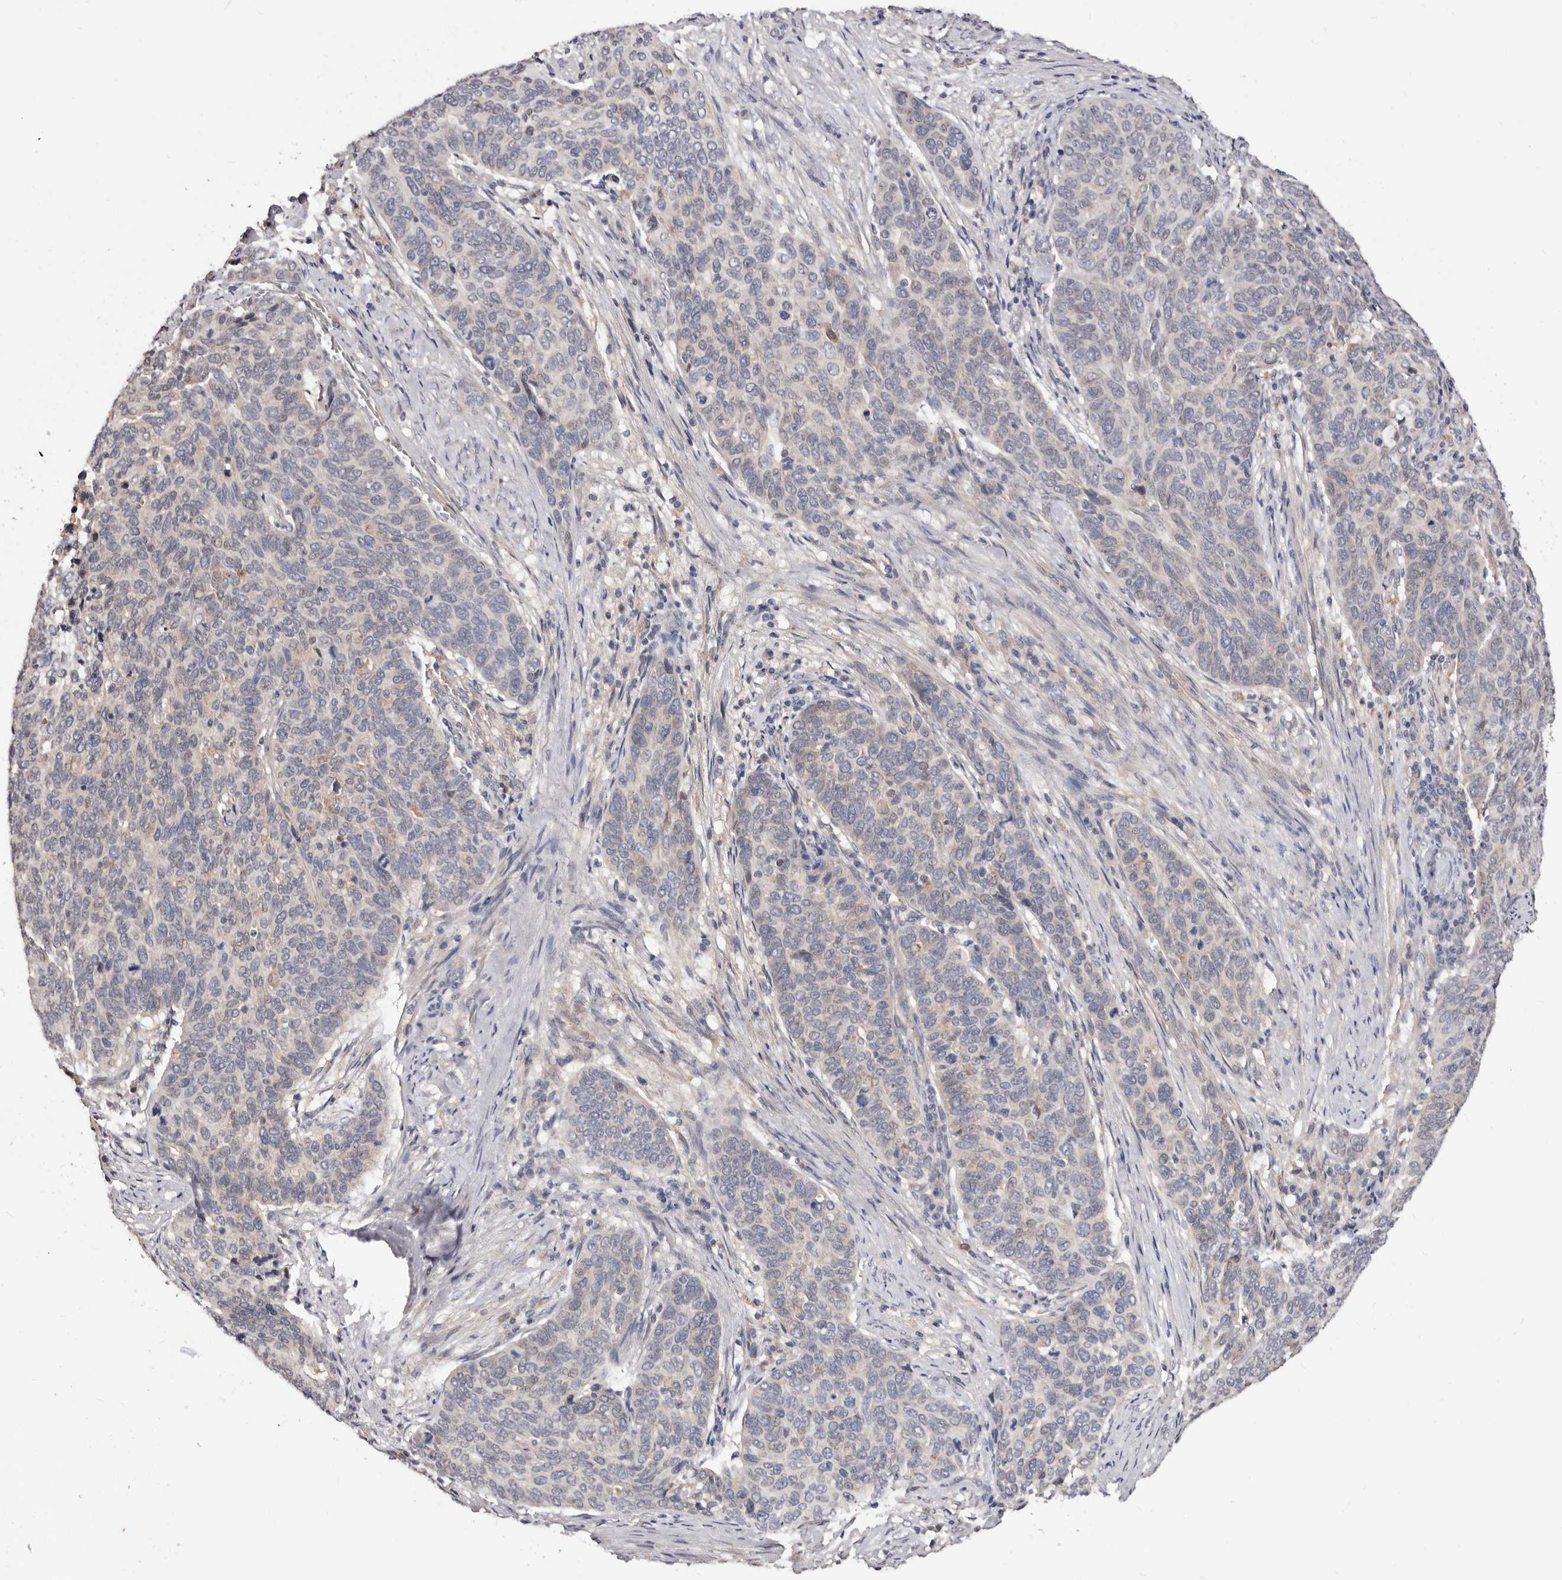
{"staining": {"intensity": "negative", "quantity": "none", "location": "none"}, "tissue": "cervical cancer", "cell_type": "Tumor cells", "image_type": "cancer", "snomed": [{"axis": "morphology", "description": "Squamous cell carcinoma, NOS"}, {"axis": "topography", "description": "Cervix"}], "caption": "The immunohistochemistry micrograph has no significant staining in tumor cells of cervical cancer (squamous cell carcinoma) tissue. (Immunohistochemistry (ihc), brightfield microscopy, high magnification).", "gene": "LRRC25", "patient": {"sex": "female", "age": 60}}